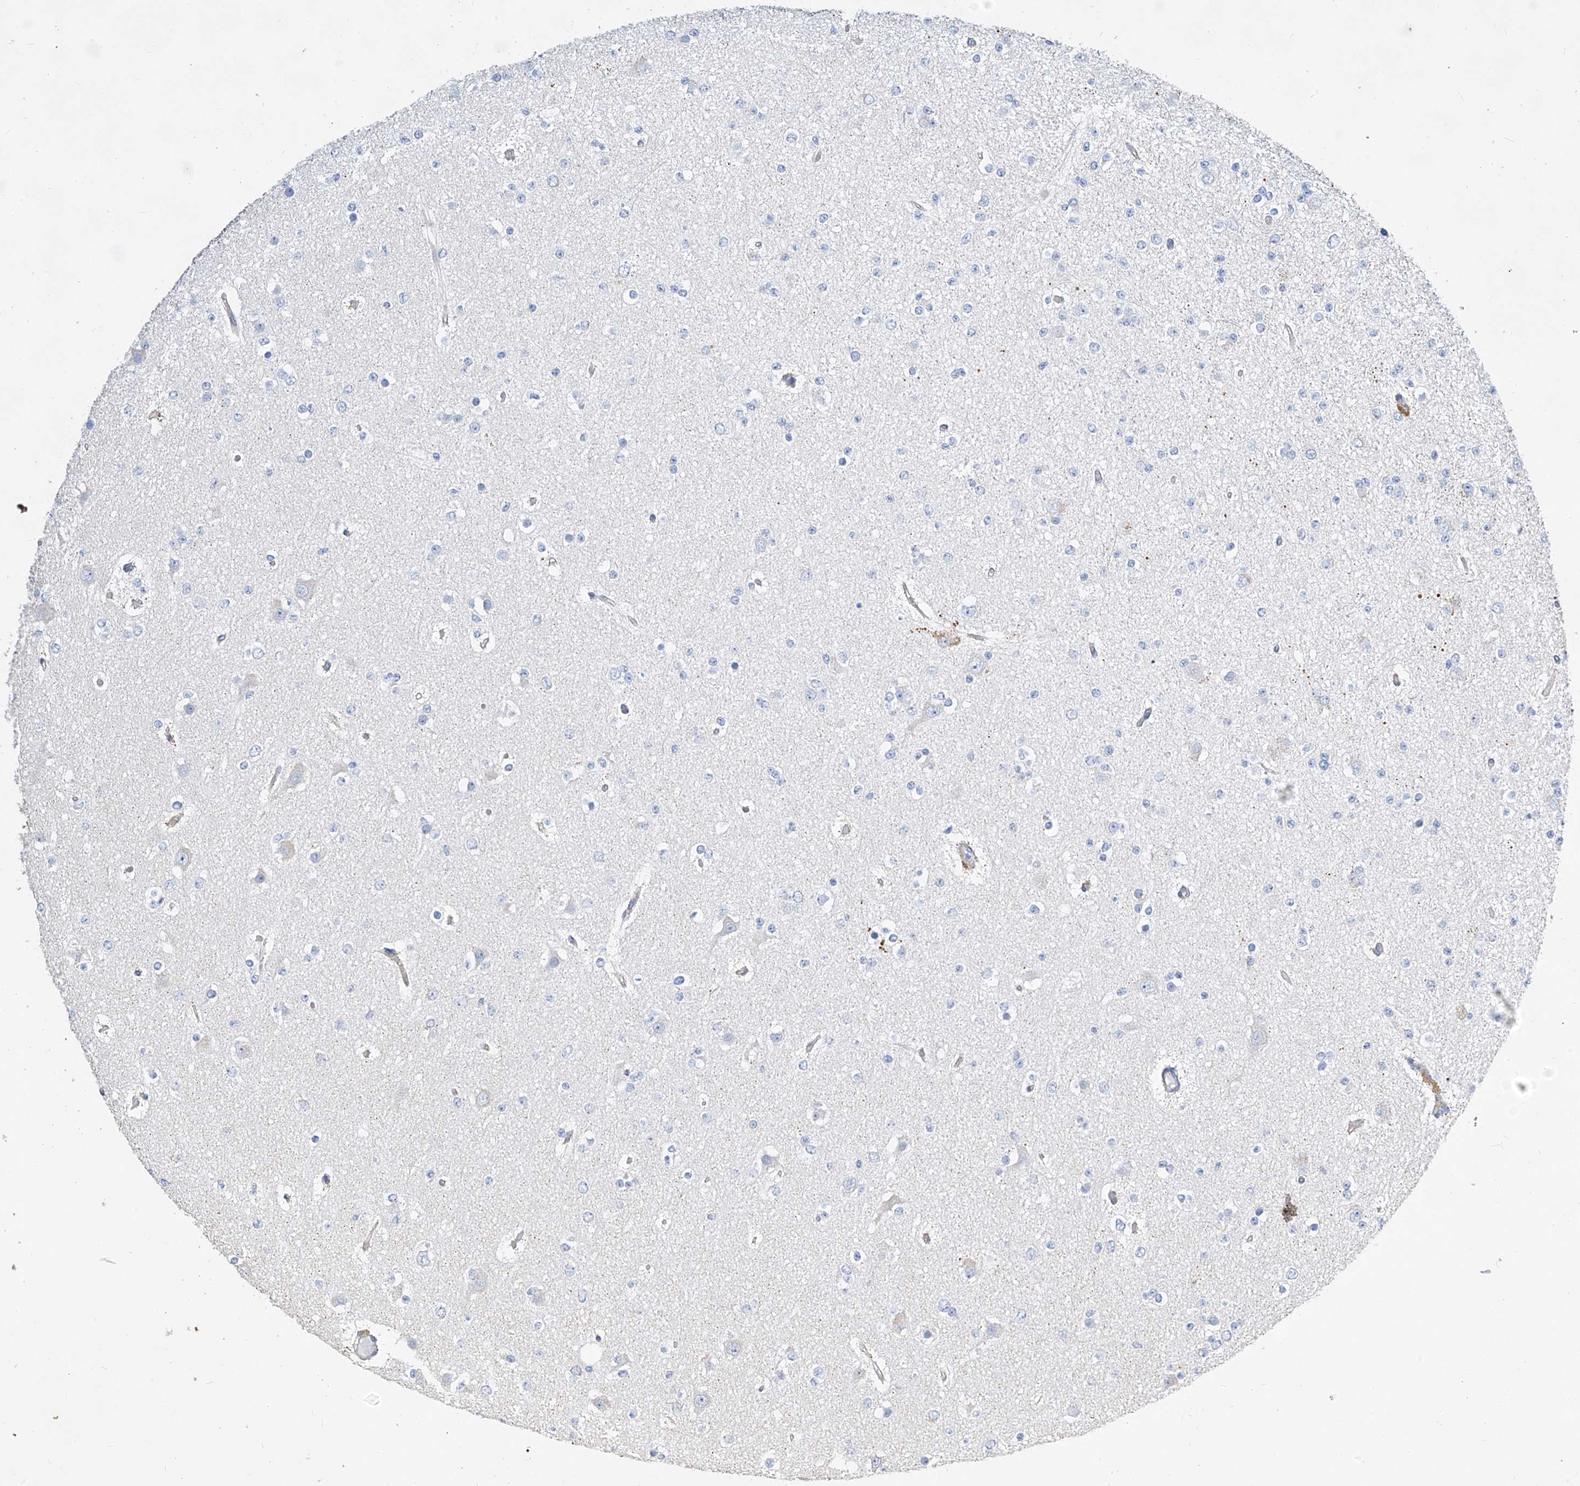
{"staining": {"intensity": "negative", "quantity": "none", "location": "none"}, "tissue": "glioma", "cell_type": "Tumor cells", "image_type": "cancer", "snomed": [{"axis": "morphology", "description": "Glioma, malignant, Low grade"}, {"axis": "topography", "description": "Brain"}], "caption": "Immunohistochemistry (IHC) micrograph of neoplastic tissue: human glioma stained with DAB demonstrates no significant protein expression in tumor cells. (Stains: DAB immunohistochemistry with hematoxylin counter stain, Microscopy: brightfield microscopy at high magnification).", "gene": "SCGB2A1", "patient": {"sex": "female", "age": 22}}